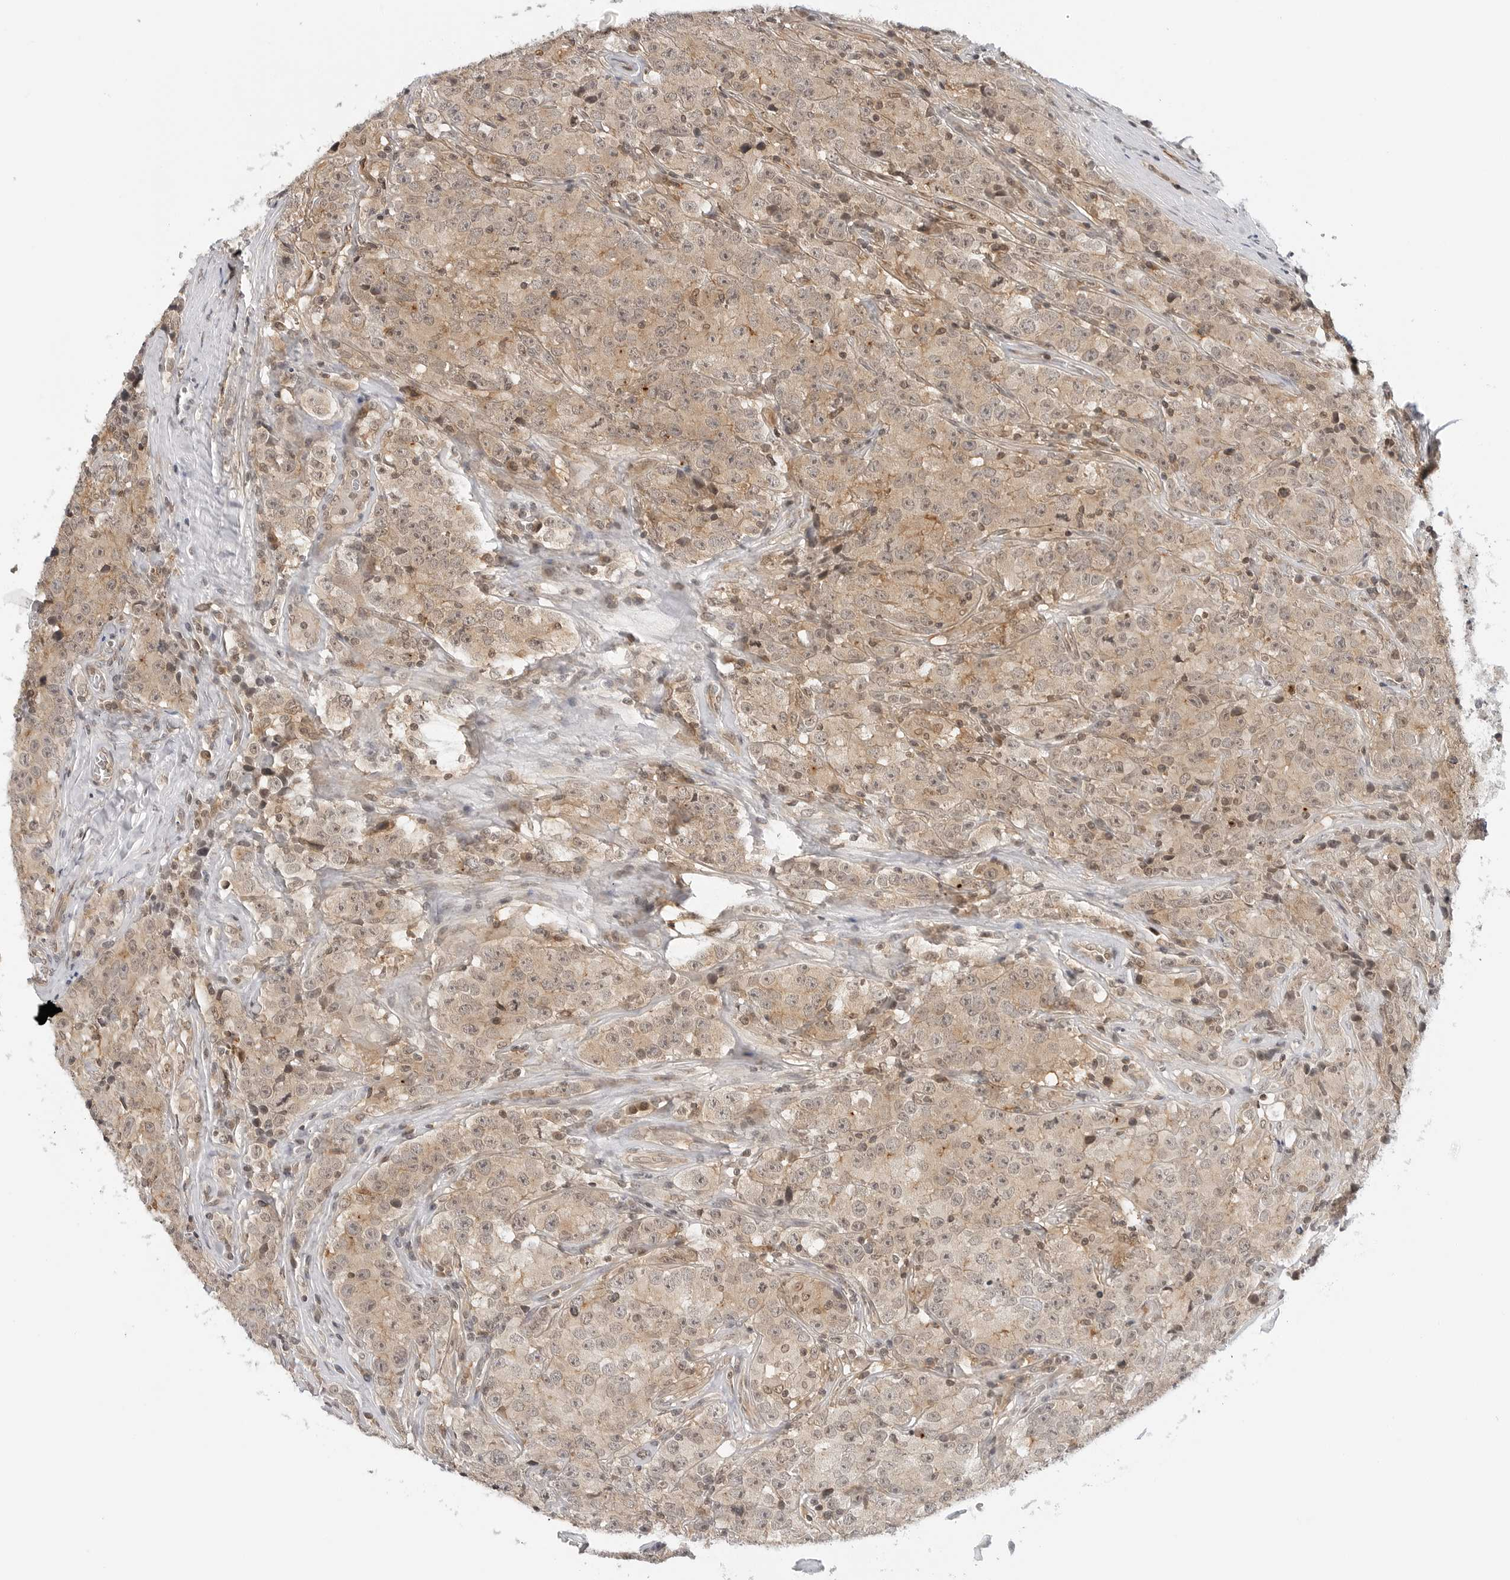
{"staining": {"intensity": "weak", "quantity": "25%-75%", "location": "cytoplasmic/membranous,nuclear"}, "tissue": "testis cancer", "cell_type": "Tumor cells", "image_type": "cancer", "snomed": [{"axis": "morphology", "description": "Seminoma, NOS"}, {"axis": "morphology", "description": "Carcinoma, Embryonal, NOS"}, {"axis": "topography", "description": "Testis"}], "caption": "Testis cancer stained with a protein marker demonstrates weak staining in tumor cells.", "gene": "MAP2K5", "patient": {"sex": "male", "age": 43}}